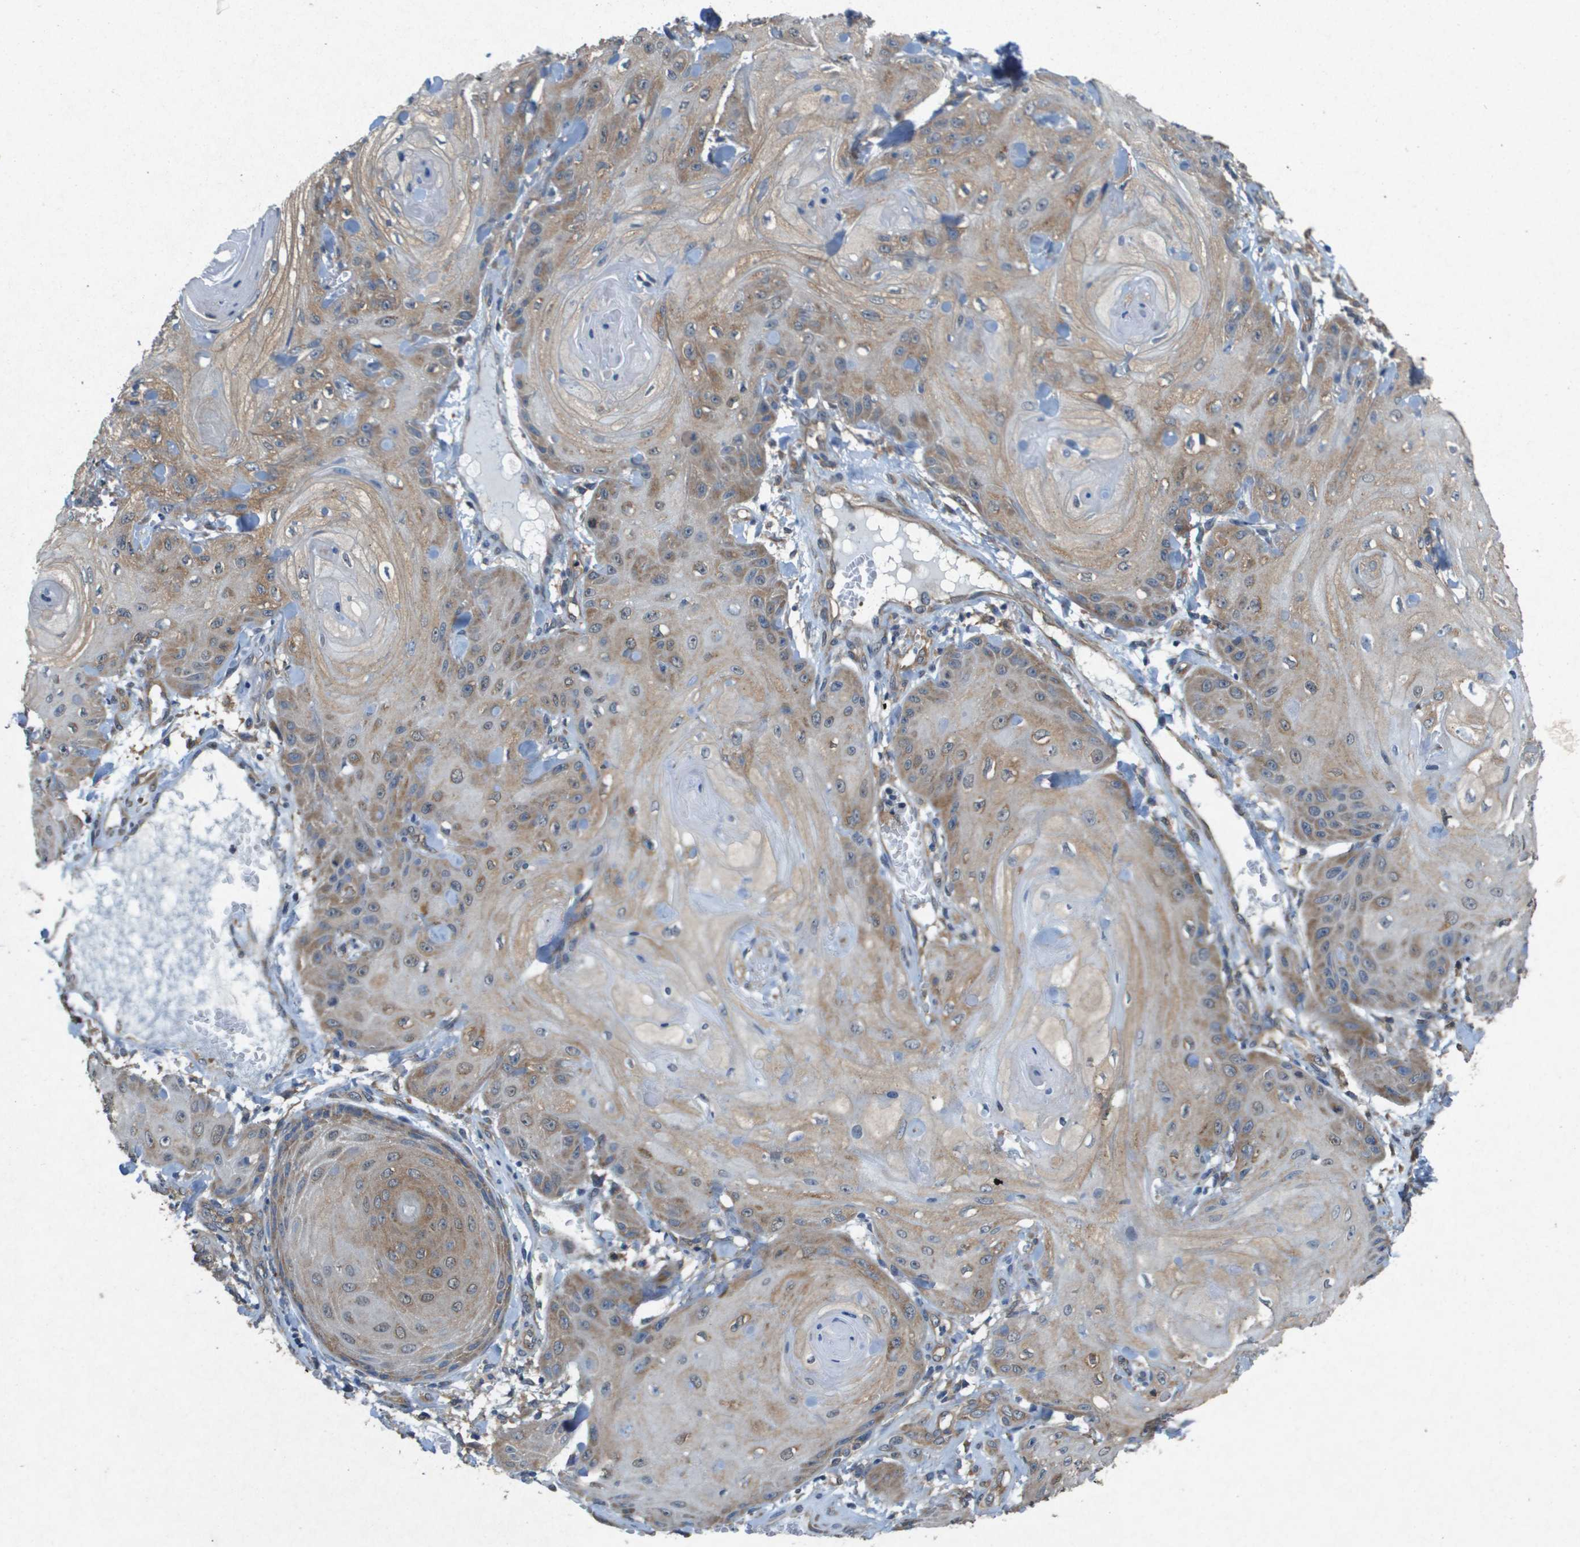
{"staining": {"intensity": "moderate", "quantity": ">75%", "location": "cytoplasmic/membranous"}, "tissue": "skin cancer", "cell_type": "Tumor cells", "image_type": "cancer", "snomed": [{"axis": "morphology", "description": "Squamous cell carcinoma, NOS"}, {"axis": "topography", "description": "Skin"}], "caption": "Immunohistochemical staining of human skin squamous cell carcinoma demonstrates moderate cytoplasmic/membranous protein staining in approximately >75% of tumor cells.", "gene": "PTPRT", "patient": {"sex": "male", "age": 74}}